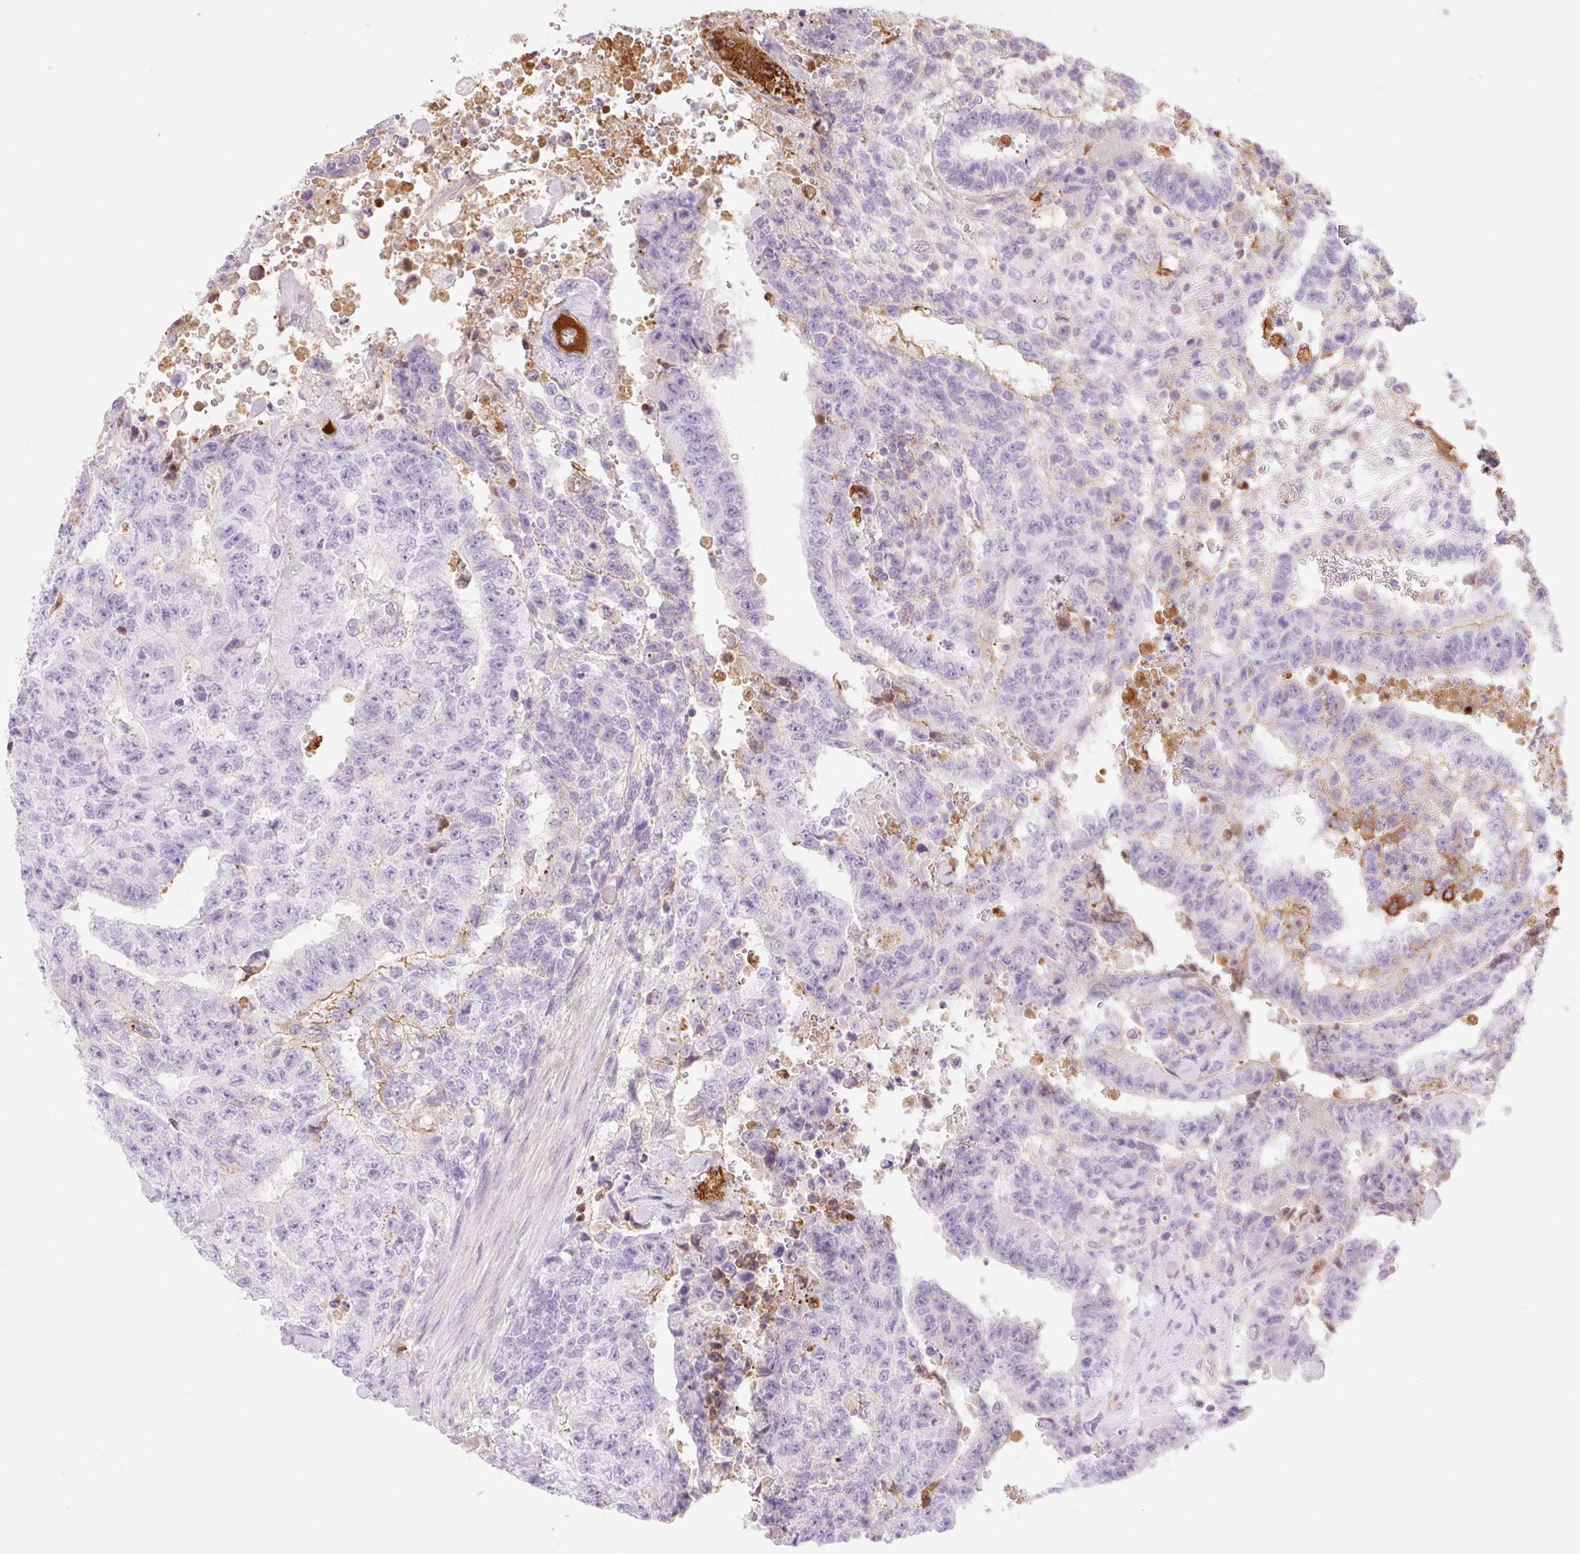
{"staining": {"intensity": "negative", "quantity": "none", "location": "none"}, "tissue": "testis cancer", "cell_type": "Tumor cells", "image_type": "cancer", "snomed": [{"axis": "morphology", "description": "Carcinoma, Embryonal, NOS"}, {"axis": "topography", "description": "Testis"}], "caption": "Immunohistochemistry of embryonal carcinoma (testis) reveals no expression in tumor cells.", "gene": "FGA", "patient": {"sex": "male", "age": 24}}